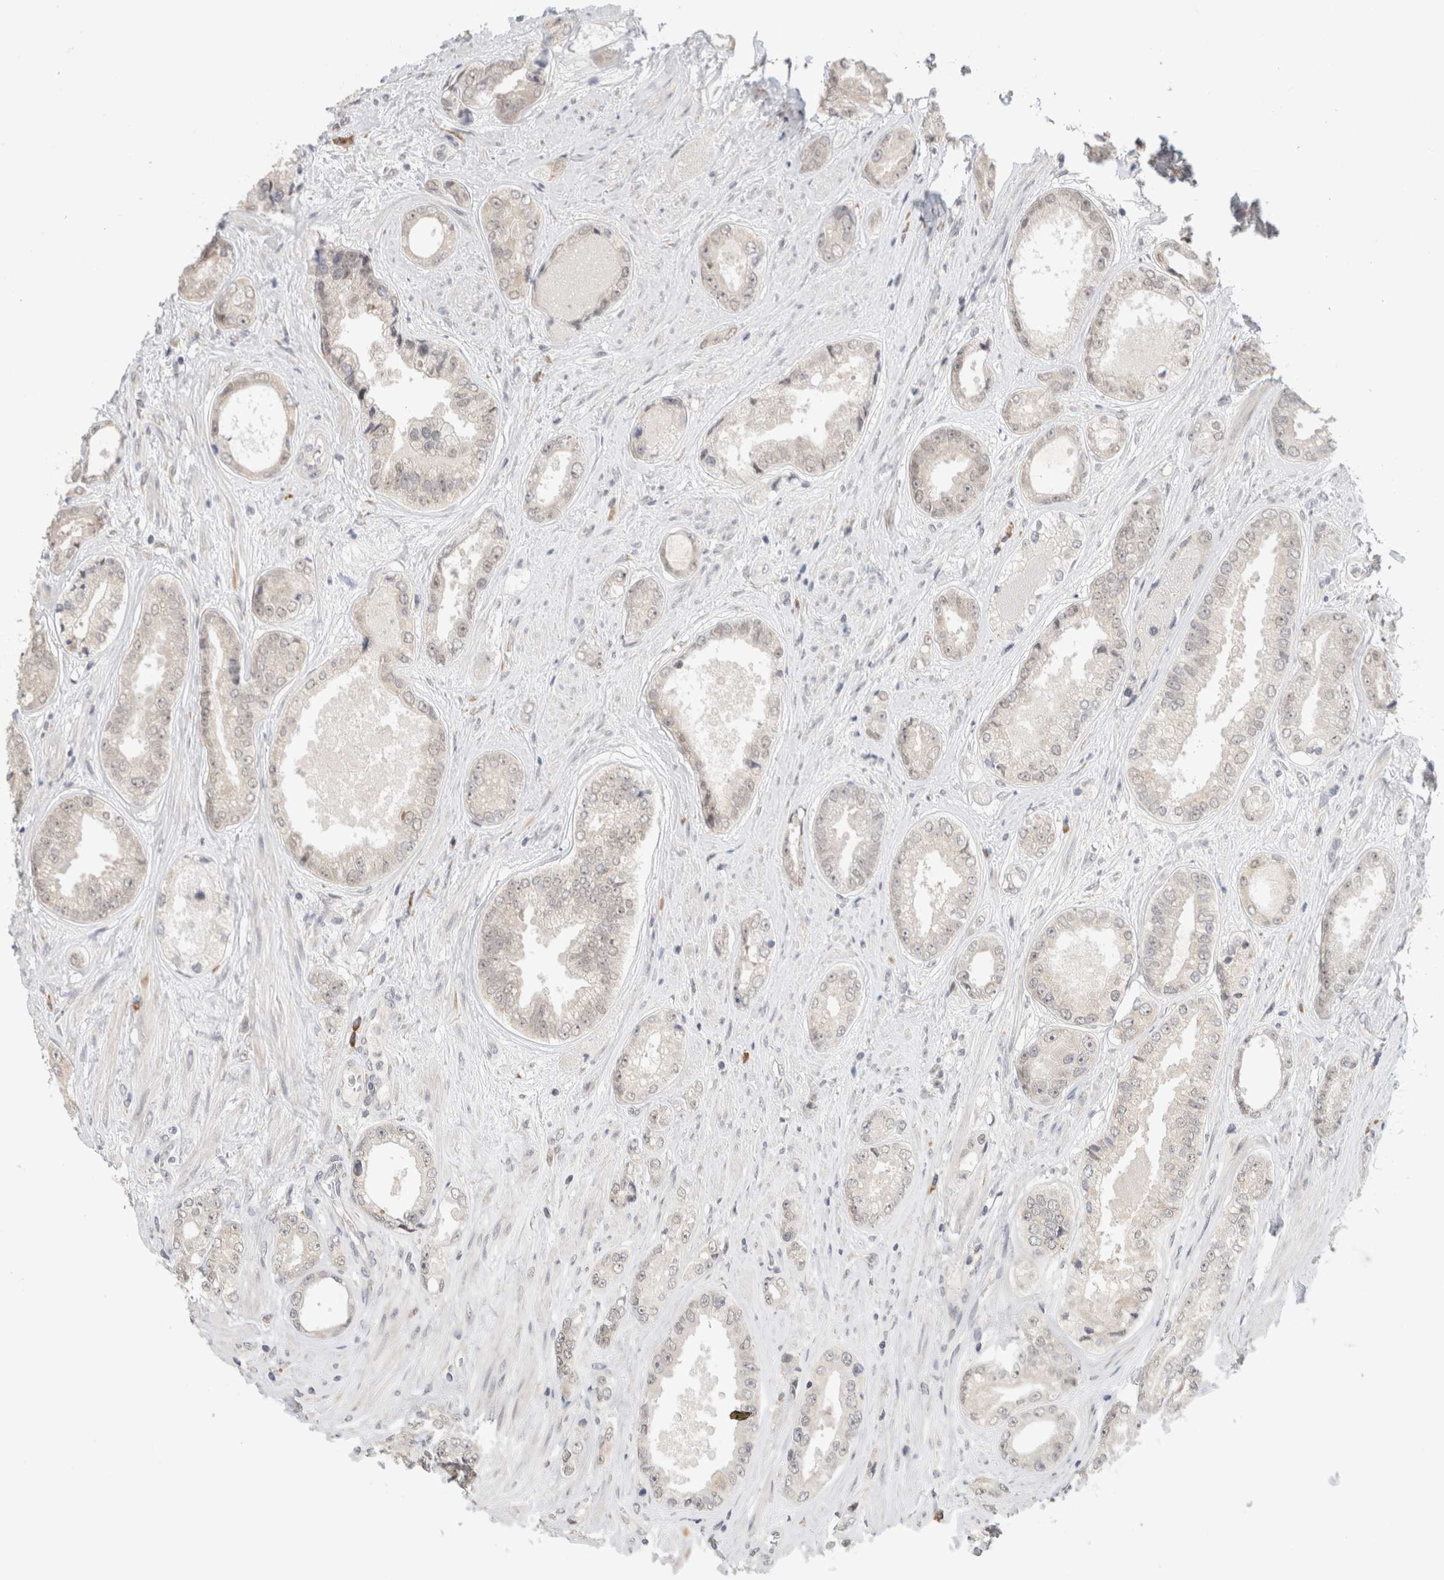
{"staining": {"intensity": "weak", "quantity": "<25%", "location": "nuclear"}, "tissue": "prostate cancer", "cell_type": "Tumor cells", "image_type": "cancer", "snomed": [{"axis": "morphology", "description": "Adenocarcinoma, High grade"}, {"axis": "topography", "description": "Prostate"}], "caption": "IHC of human prostate cancer demonstrates no expression in tumor cells.", "gene": "HDLBP", "patient": {"sex": "male", "age": 61}}